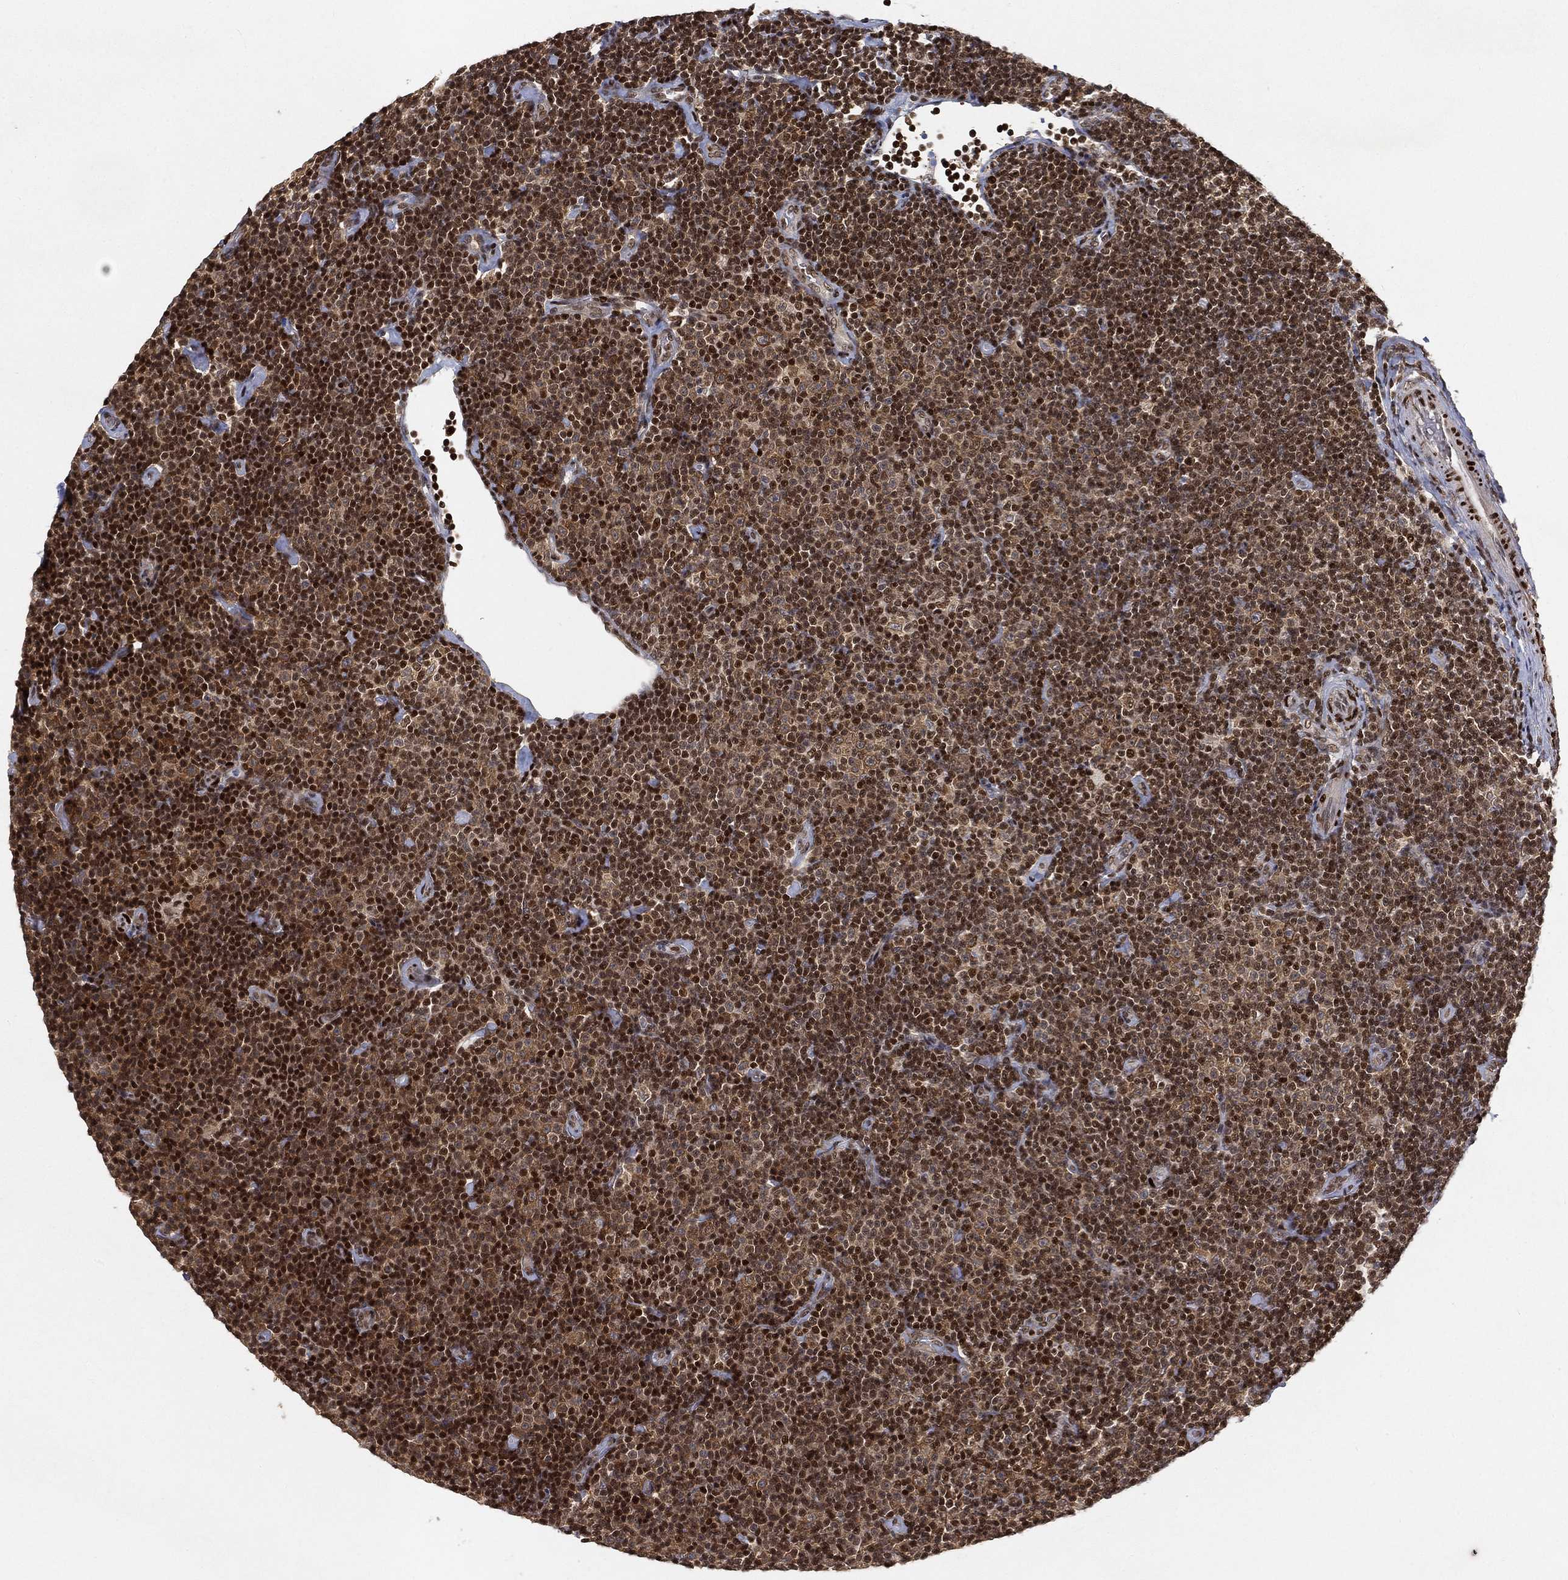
{"staining": {"intensity": "strong", "quantity": "25%-75%", "location": "nuclear"}, "tissue": "lymphoma", "cell_type": "Tumor cells", "image_type": "cancer", "snomed": [{"axis": "morphology", "description": "Malignant lymphoma, non-Hodgkin's type, Low grade"}, {"axis": "topography", "description": "Lymph node"}], "caption": "Protein positivity by immunohistochemistry displays strong nuclear staining in approximately 25%-75% of tumor cells in lymphoma. Using DAB (brown) and hematoxylin (blue) stains, captured at high magnification using brightfield microscopy.", "gene": "CRTC3", "patient": {"sex": "male", "age": 81}}